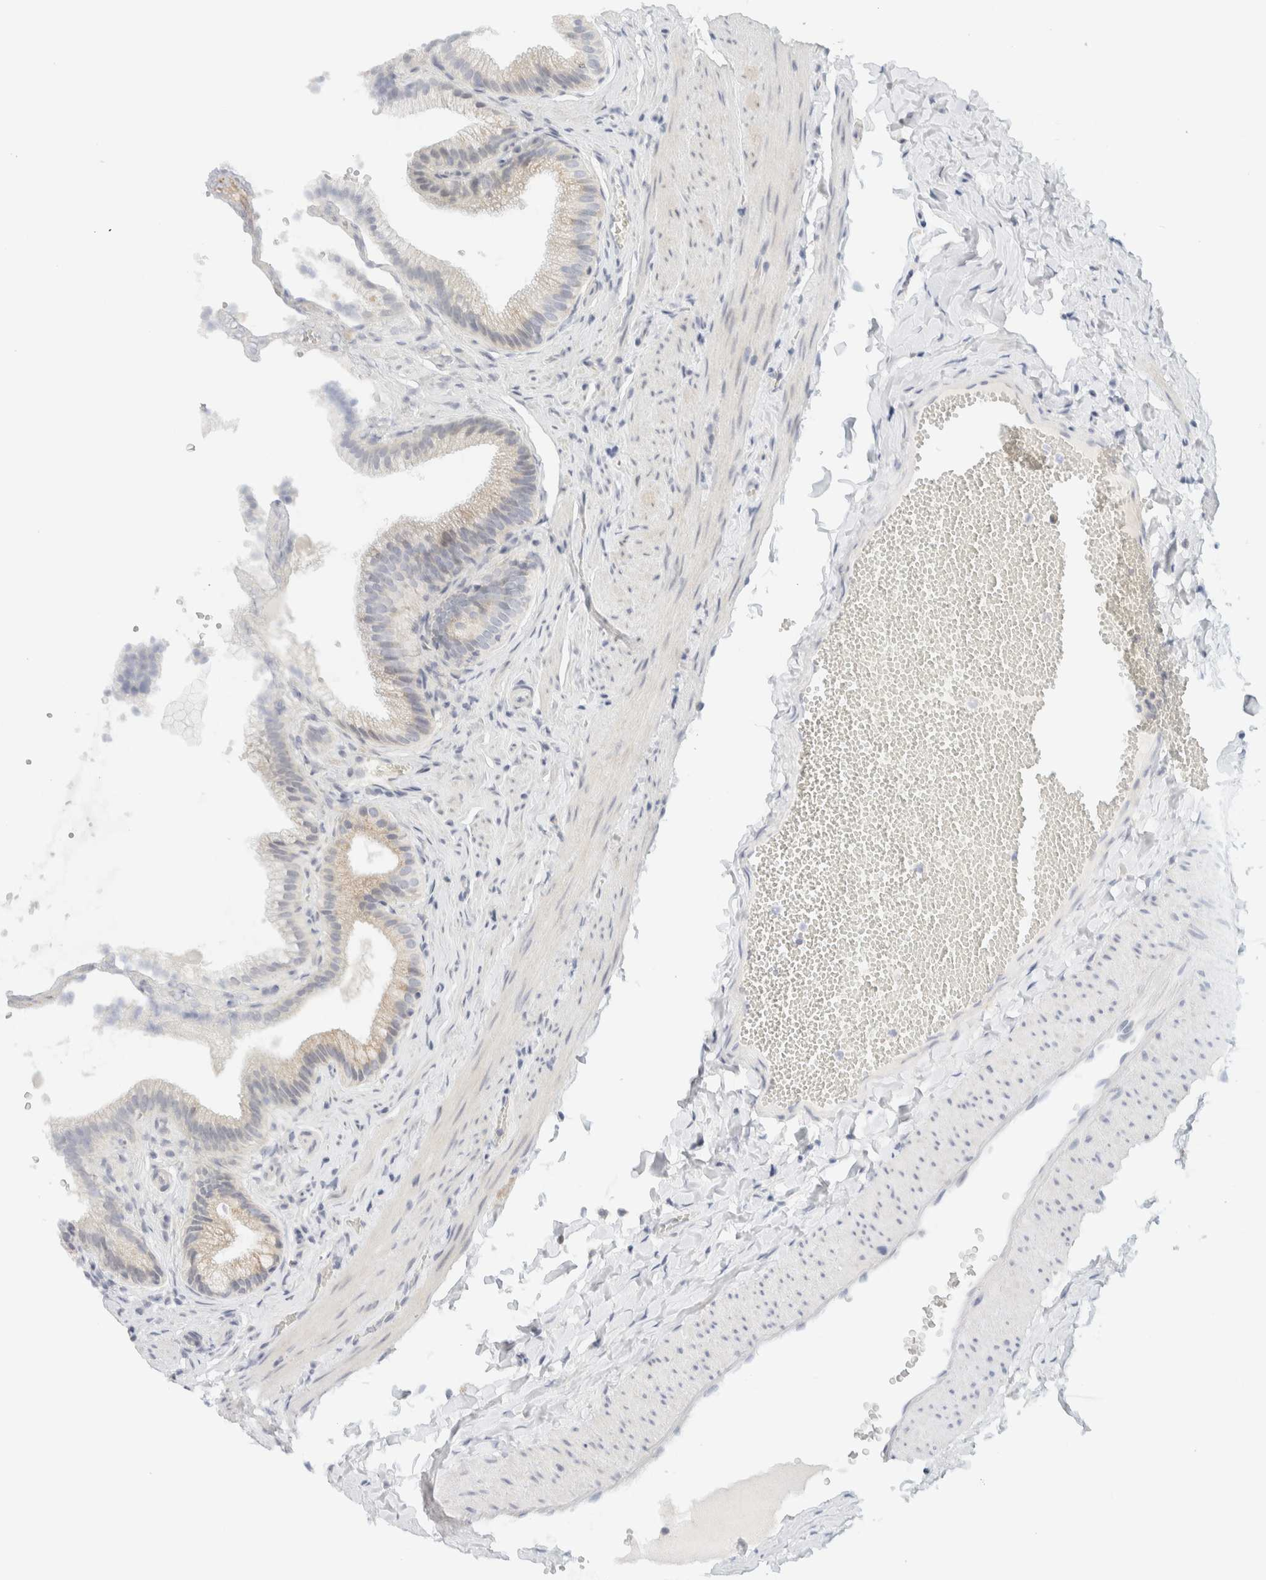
{"staining": {"intensity": "weak", "quantity": "<25%", "location": "cytoplasmic/membranous"}, "tissue": "gallbladder", "cell_type": "Glandular cells", "image_type": "normal", "snomed": [{"axis": "morphology", "description": "Normal tissue, NOS"}, {"axis": "topography", "description": "Gallbladder"}], "caption": "An image of human gallbladder is negative for staining in glandular cells. (IHC, brightfield microscopy, high magnification).", "gene": "SPNS3", "patient": {"sex": "male", "age": 38}}